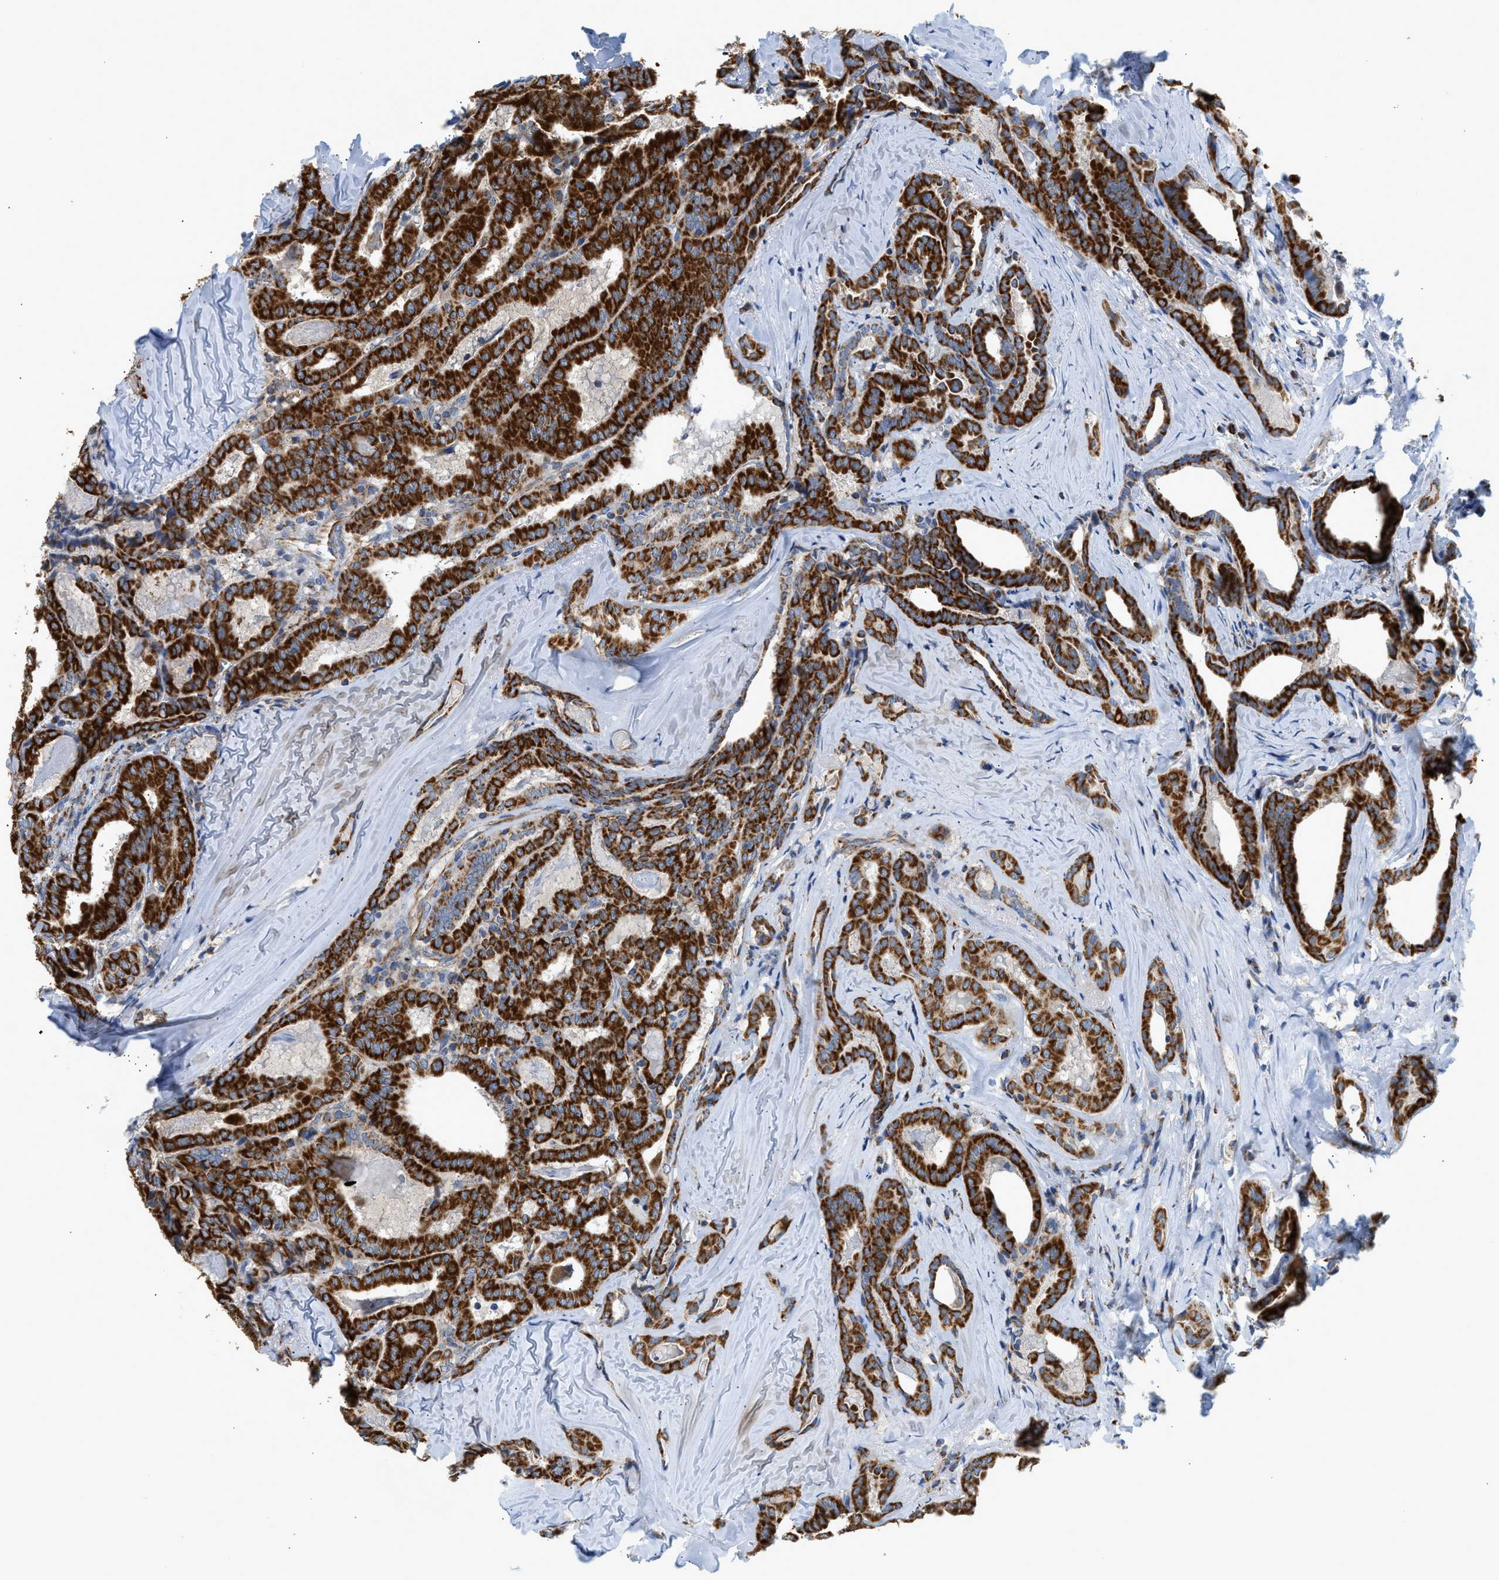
{"staining": {"intensity": "strong", "quantity": ">75%", "location": "cytoplasmic/membranous"}, "tissue": "thyroid cancer", "cell_type": "Tumor cells", "image_type": "cancer", "snomed": [{"axis": "morphology", "description": "Papillary adenocarcinoma, NOS"}, {"axis": "topography", "description": "Thyroid gland"}], "caption": "Immunohistochemical staining of papillary adenocarcinoma (thyroid) demonstrates high levels of strong cytoplasmic/membranous protein expression in approximately >75% of tumor cells.", "gene": "GOT2", "patient": {"sex": "female", "age": 42}}